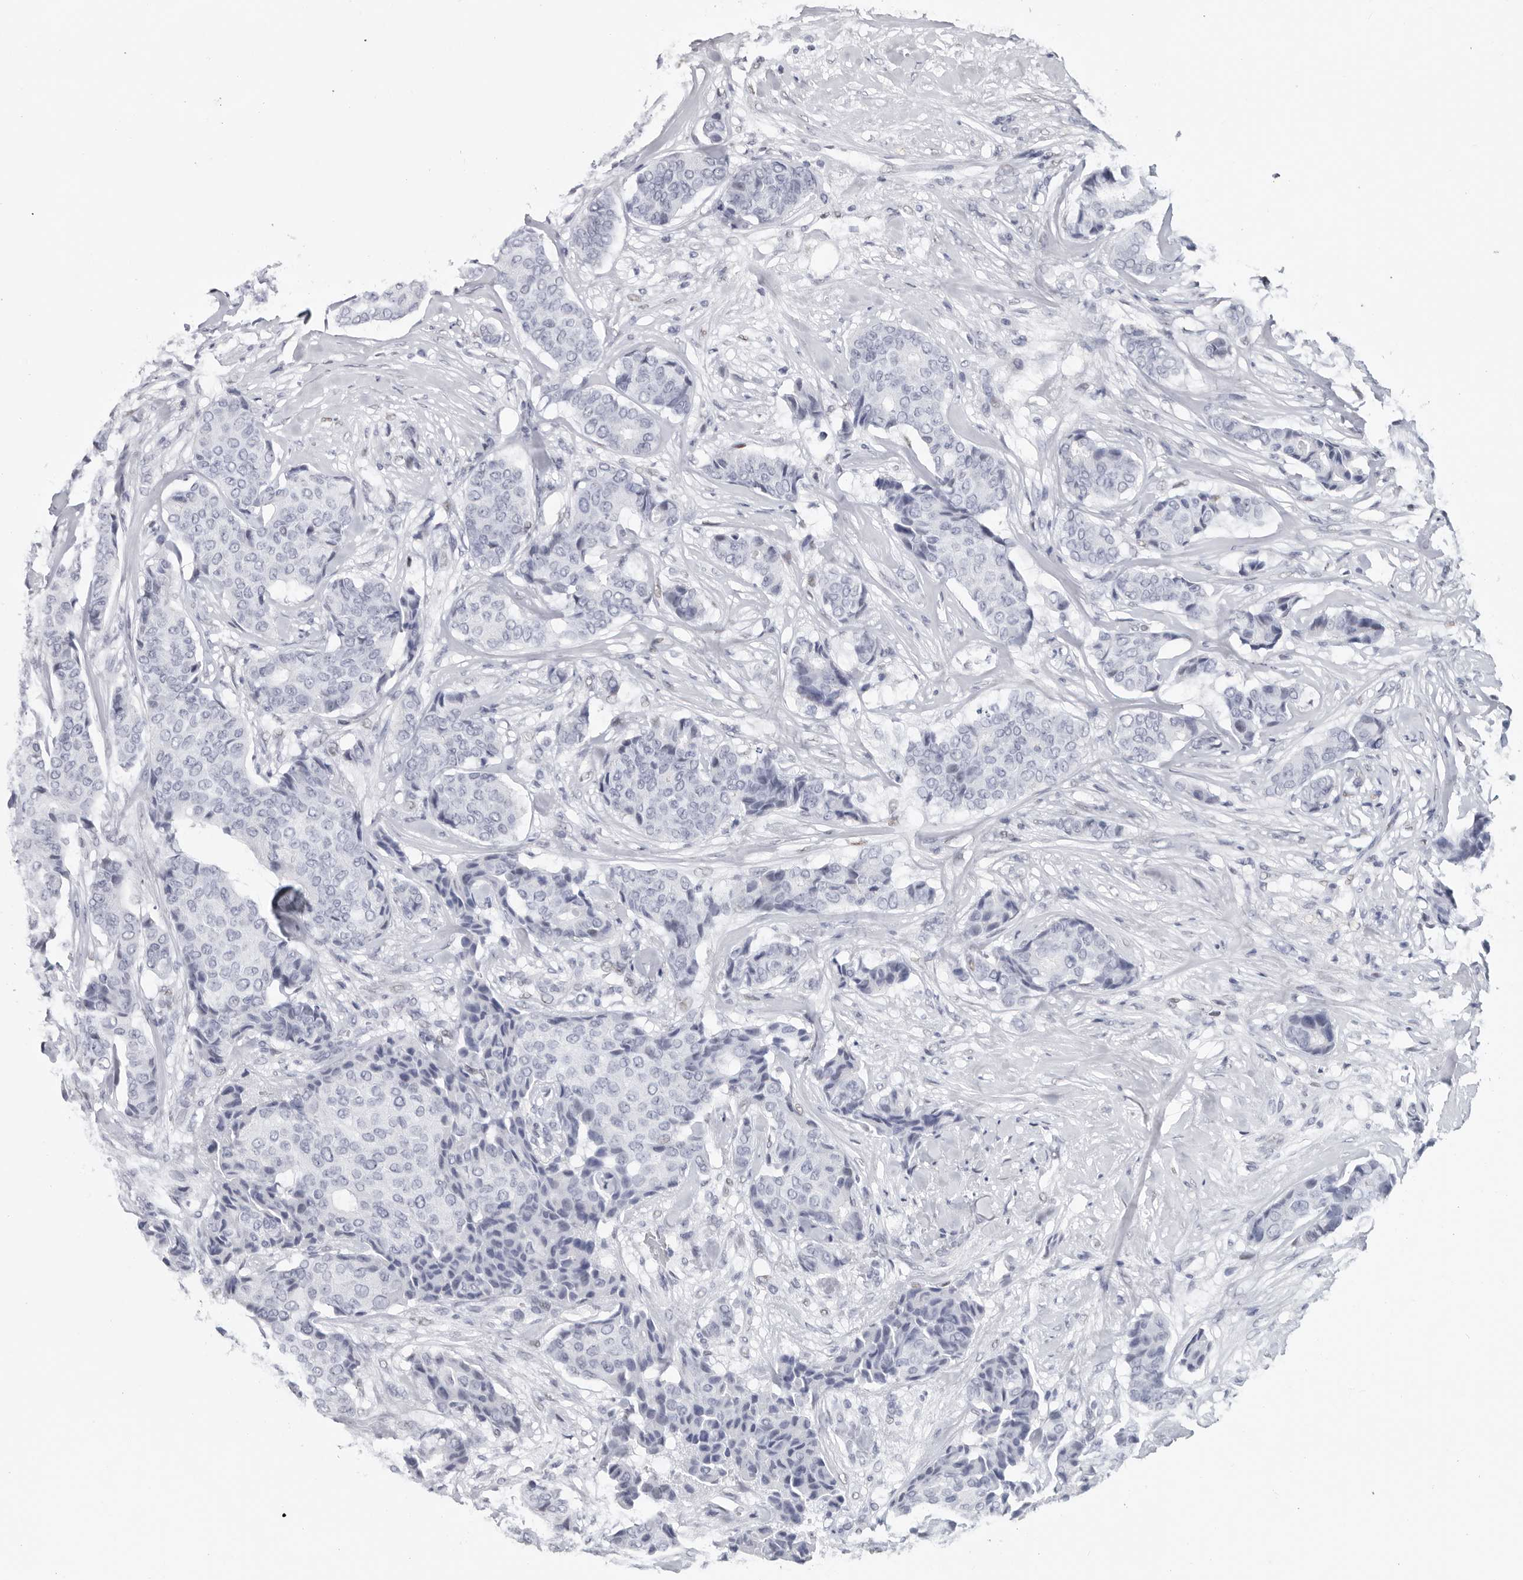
{"staining": {"intensity": "negative", "quantity": "none", "location": "none"}, "tissue": "breast cancer", "cell_type": "Tumor cells", "image_type": "cancer", "snomed": [{"axis": "morphology", "description": "Duct carcinoma"}, {"axis": "topography", "description": "Breast"}], "caption": "Histopathology image shows no significant protein expression in tumor cells of breast cancer (intraductal carcinoma).", "gene": "WRAP73", "patient": {"sex": "female", "age": 75}}